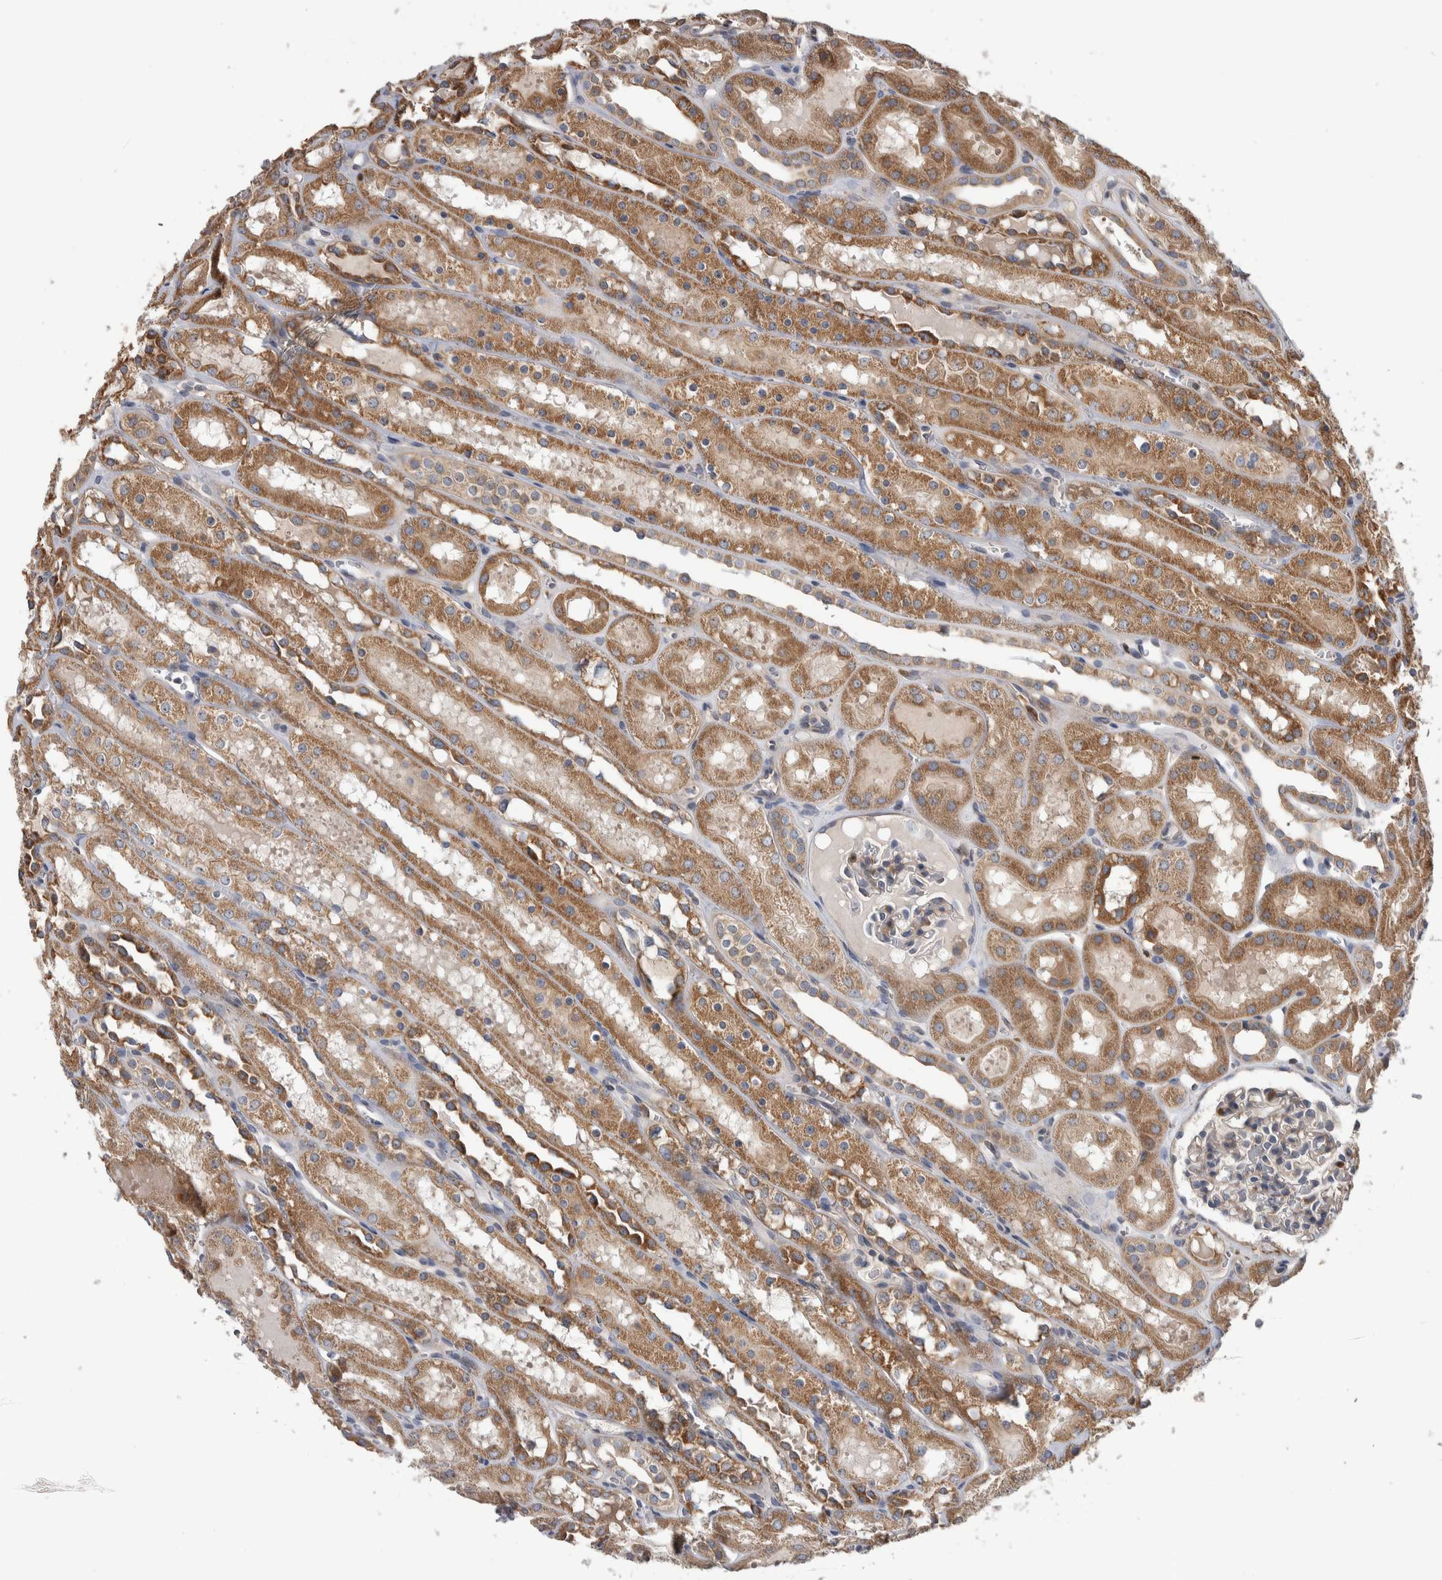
{"staining": {"intensity": "weak", "quantity": "25%-75%", "location": "cytoplasmic/membranous"}, "tissue": "kidney", "cell_type": "Cells in glomeruli", "image_type": "normal", "snomed": [{"axis": "morphology", "description": "Normal tissue, NOS"}, {"axis": "topography", "description": "Kidney"}, {"axis": "topography", "description": "Urinary bladder"}], "caption": "Kidney stained for a protein demonstrates weak cytoplasmic/membranous positivity in cells in glomeruli. The protein of interest is stained brown, and the nuclei are stained in blue (DAB (3,3'-diaminobenzidine) IHC with brightfield microscopy, high magnification).", "gene": "SDCBP", "patient": {"sex": "male", "age": 16}}